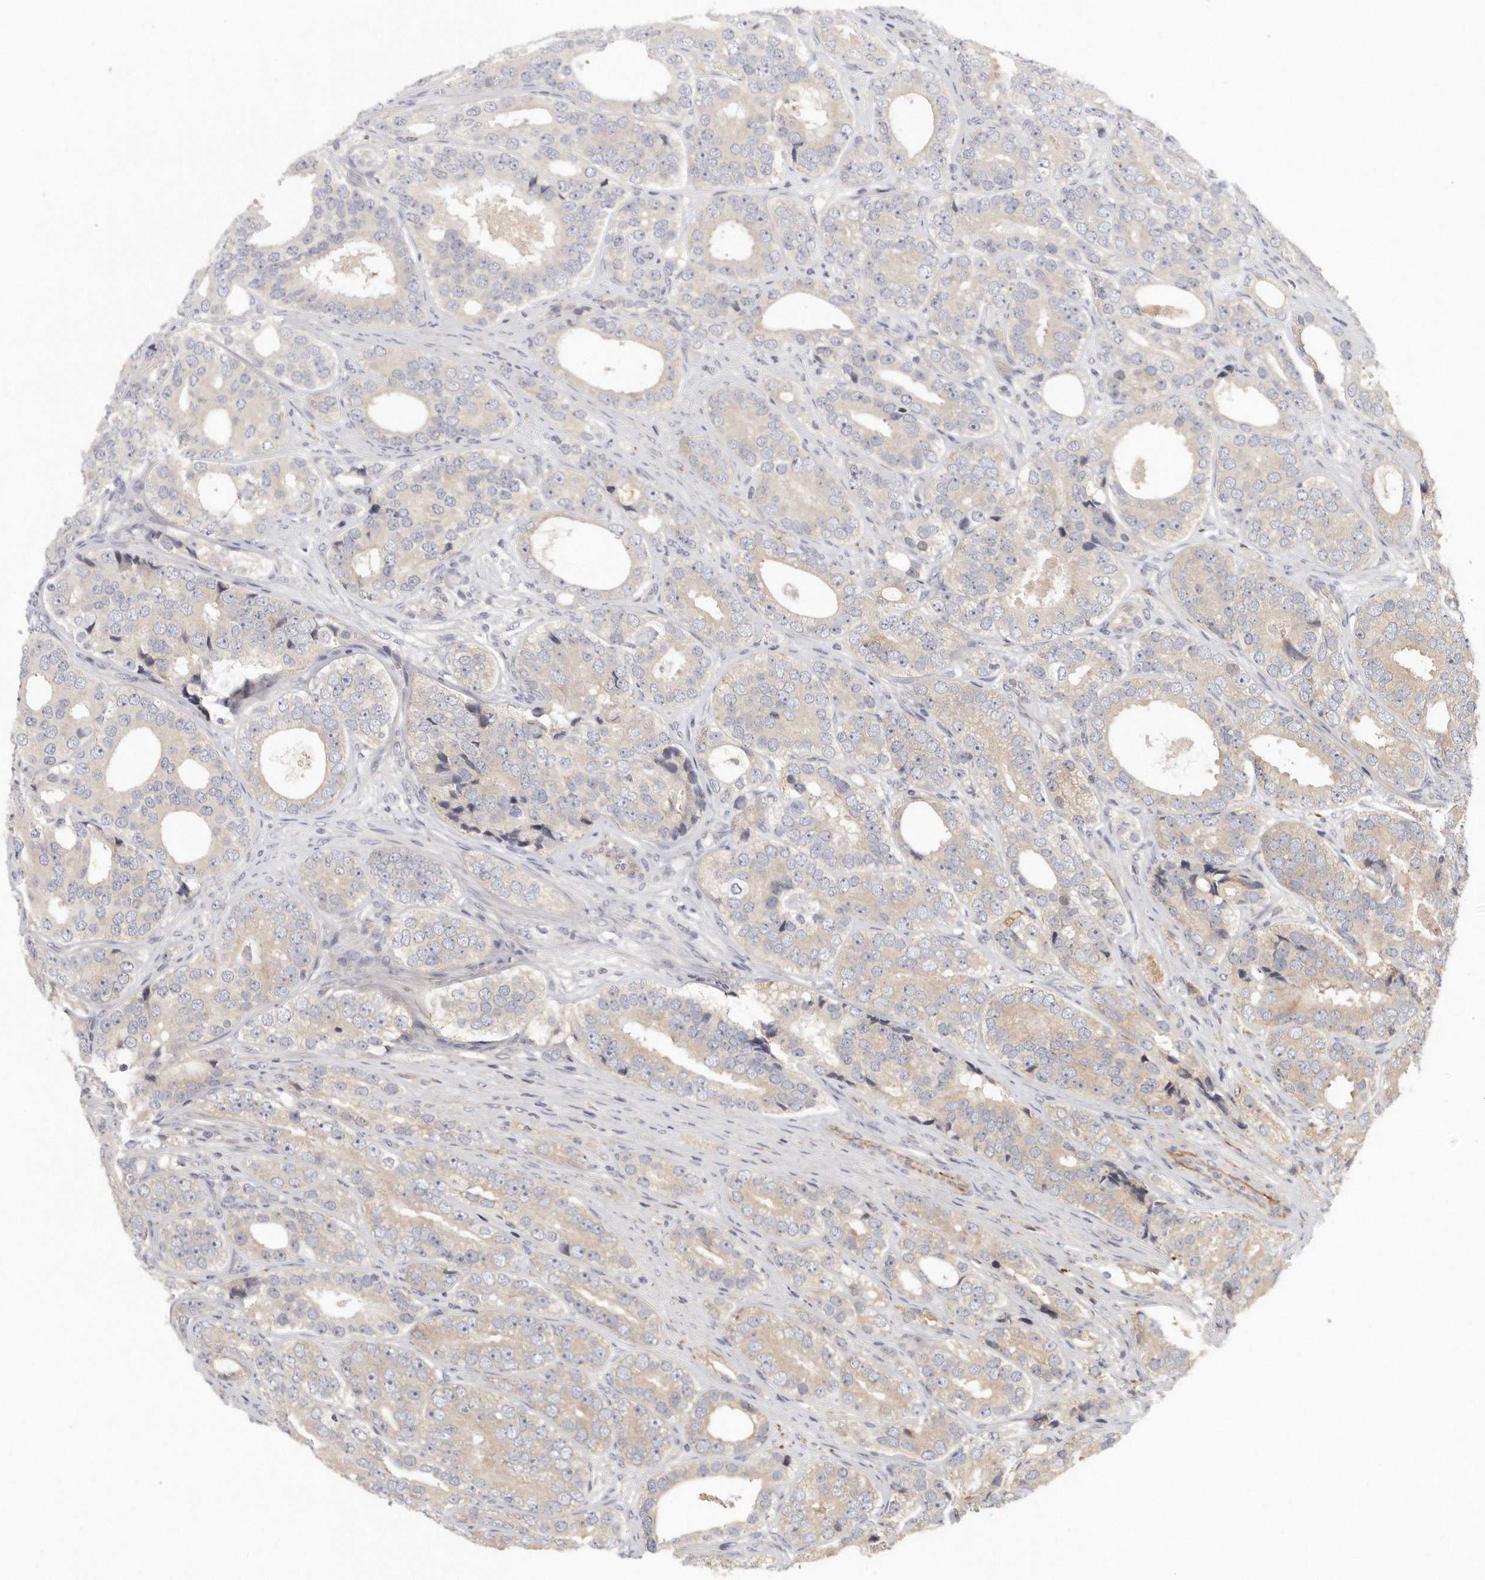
{"staining": {"intensity": "weak", "quantity": "<25%", "location": "cytoplasmic/membranous"}, "tissue": "prostate cancer", "cell_type": "Tumor cells", "image_type": "cancer", "snomed": [{"axis": "morphology", "description": "Adenocarcinoma, High grade"}, {"axis": "topography", "description": "Prostate"}], "caption": "An immunohistochemistry (IHC) micrograph of high-grade adenocarcinoma (prostate) is shown. There is no staining in tumor cells of high-grade adenocarcinoma (prostate). The staining is performed using DAB brown chromogen with nuclei counter-stained in using hematoxylin.", "gene": "CFAP298", "patient": {"sex": "male", "age": 56}}